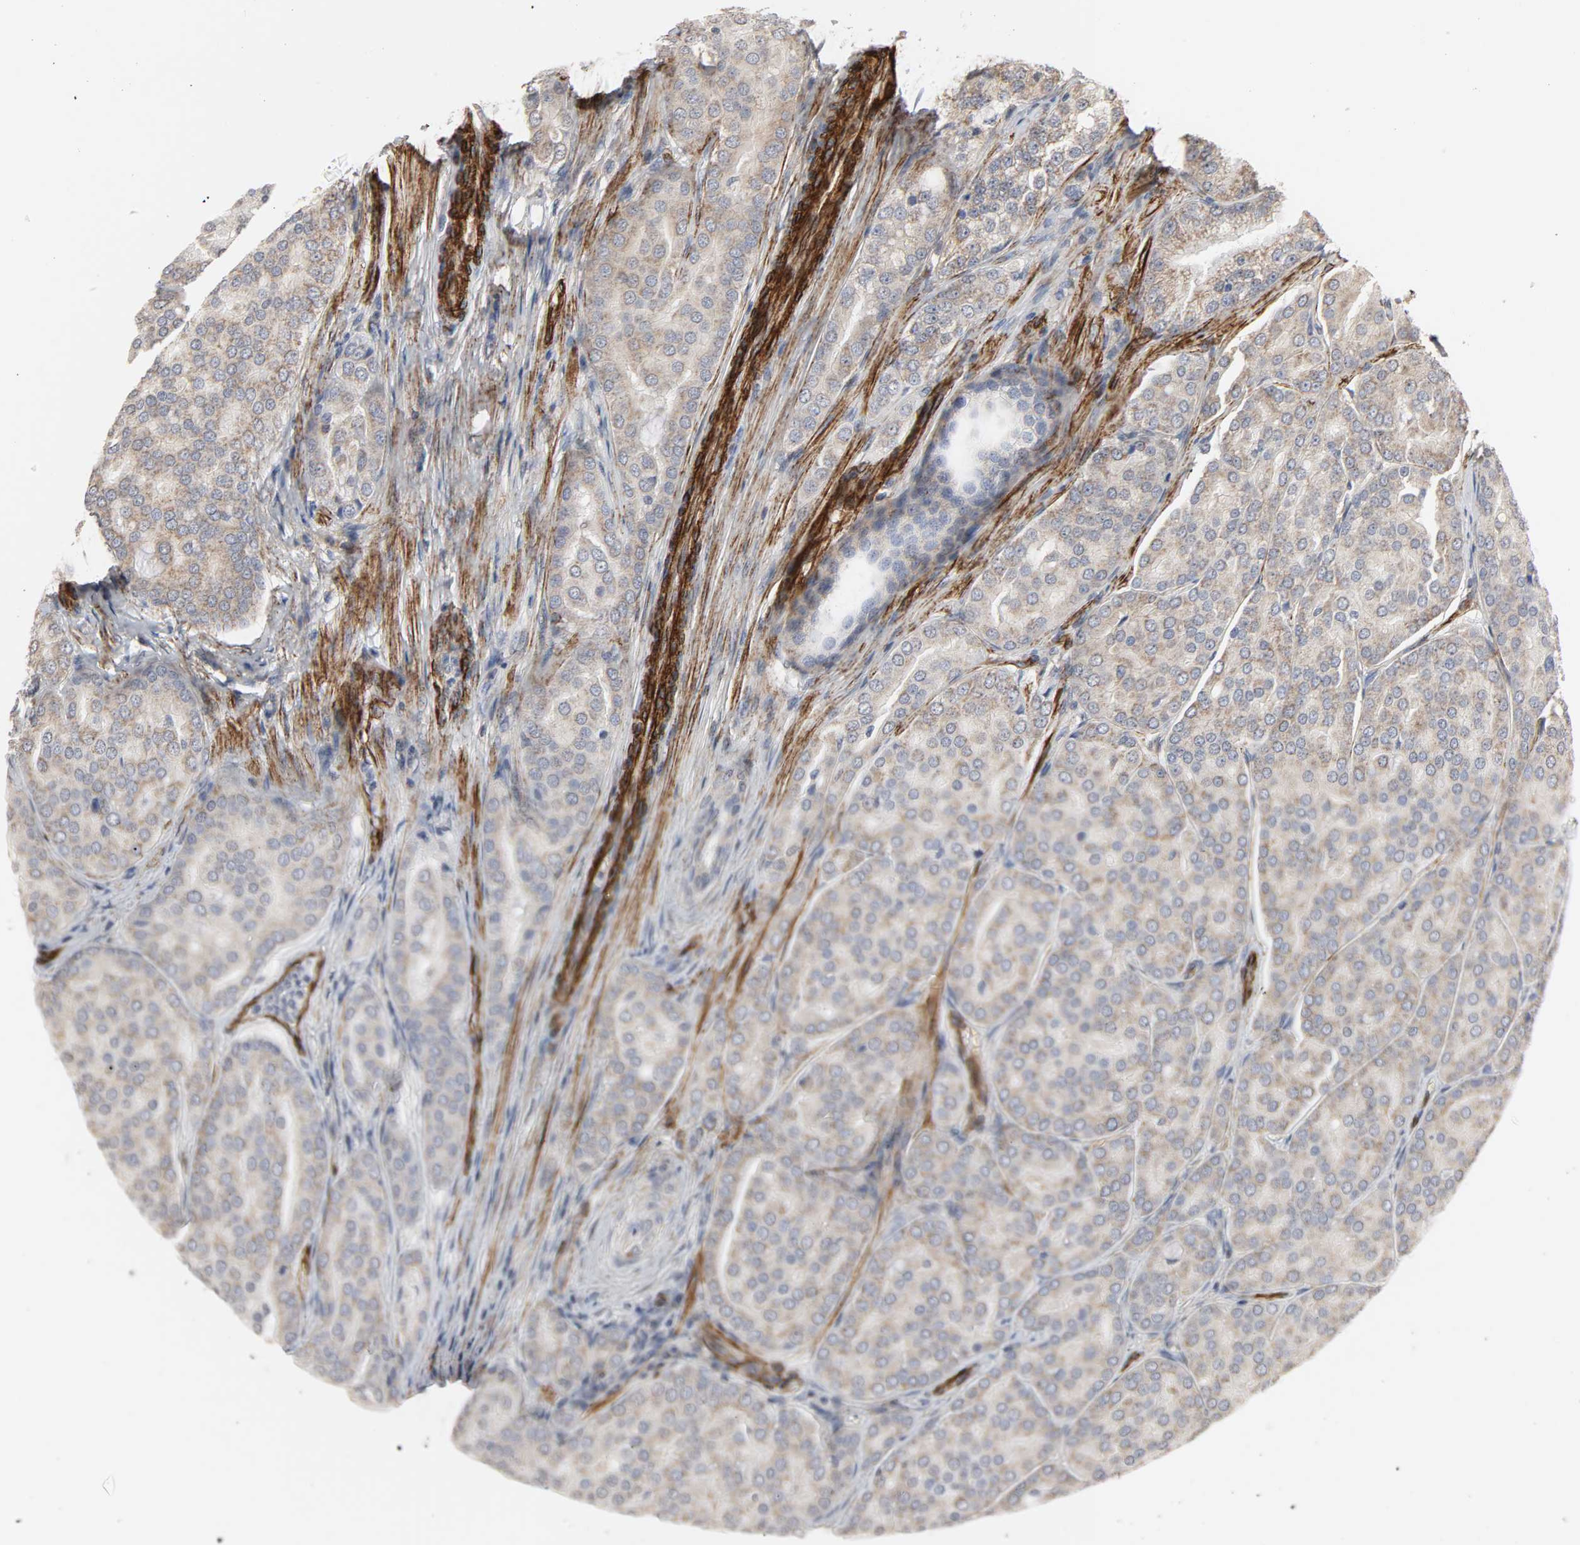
{"staining": {"intensity": "weak", "quantity": "25%-75%", "location": "cytoplasmic/membranous"}, "tissue": "prostate cancer", "cell_type": "Tumor cells", "image_type": "cancer", "snomed": [{"axis": "morphology", "description": "Adenocarcinoma, High grade"}, {"axis": "topography", "description": "Prostate"}], "caption": "IHC staining of prostate cancer (adenocarcinoma (high-grade)), which displays low levels of weak cytoplasmic/membranous staining in about 25%-75% of tumor cells indicating weak cytoplasmic/membranous protein expression. The staining was performed using DAB (3,3'-diaminobenzidine) (brown) for protein detection and nuclei were counterstained in hematoxylin (blue).", "gene": "GNG2", "patient": {"sex": "male", "age": 64}}